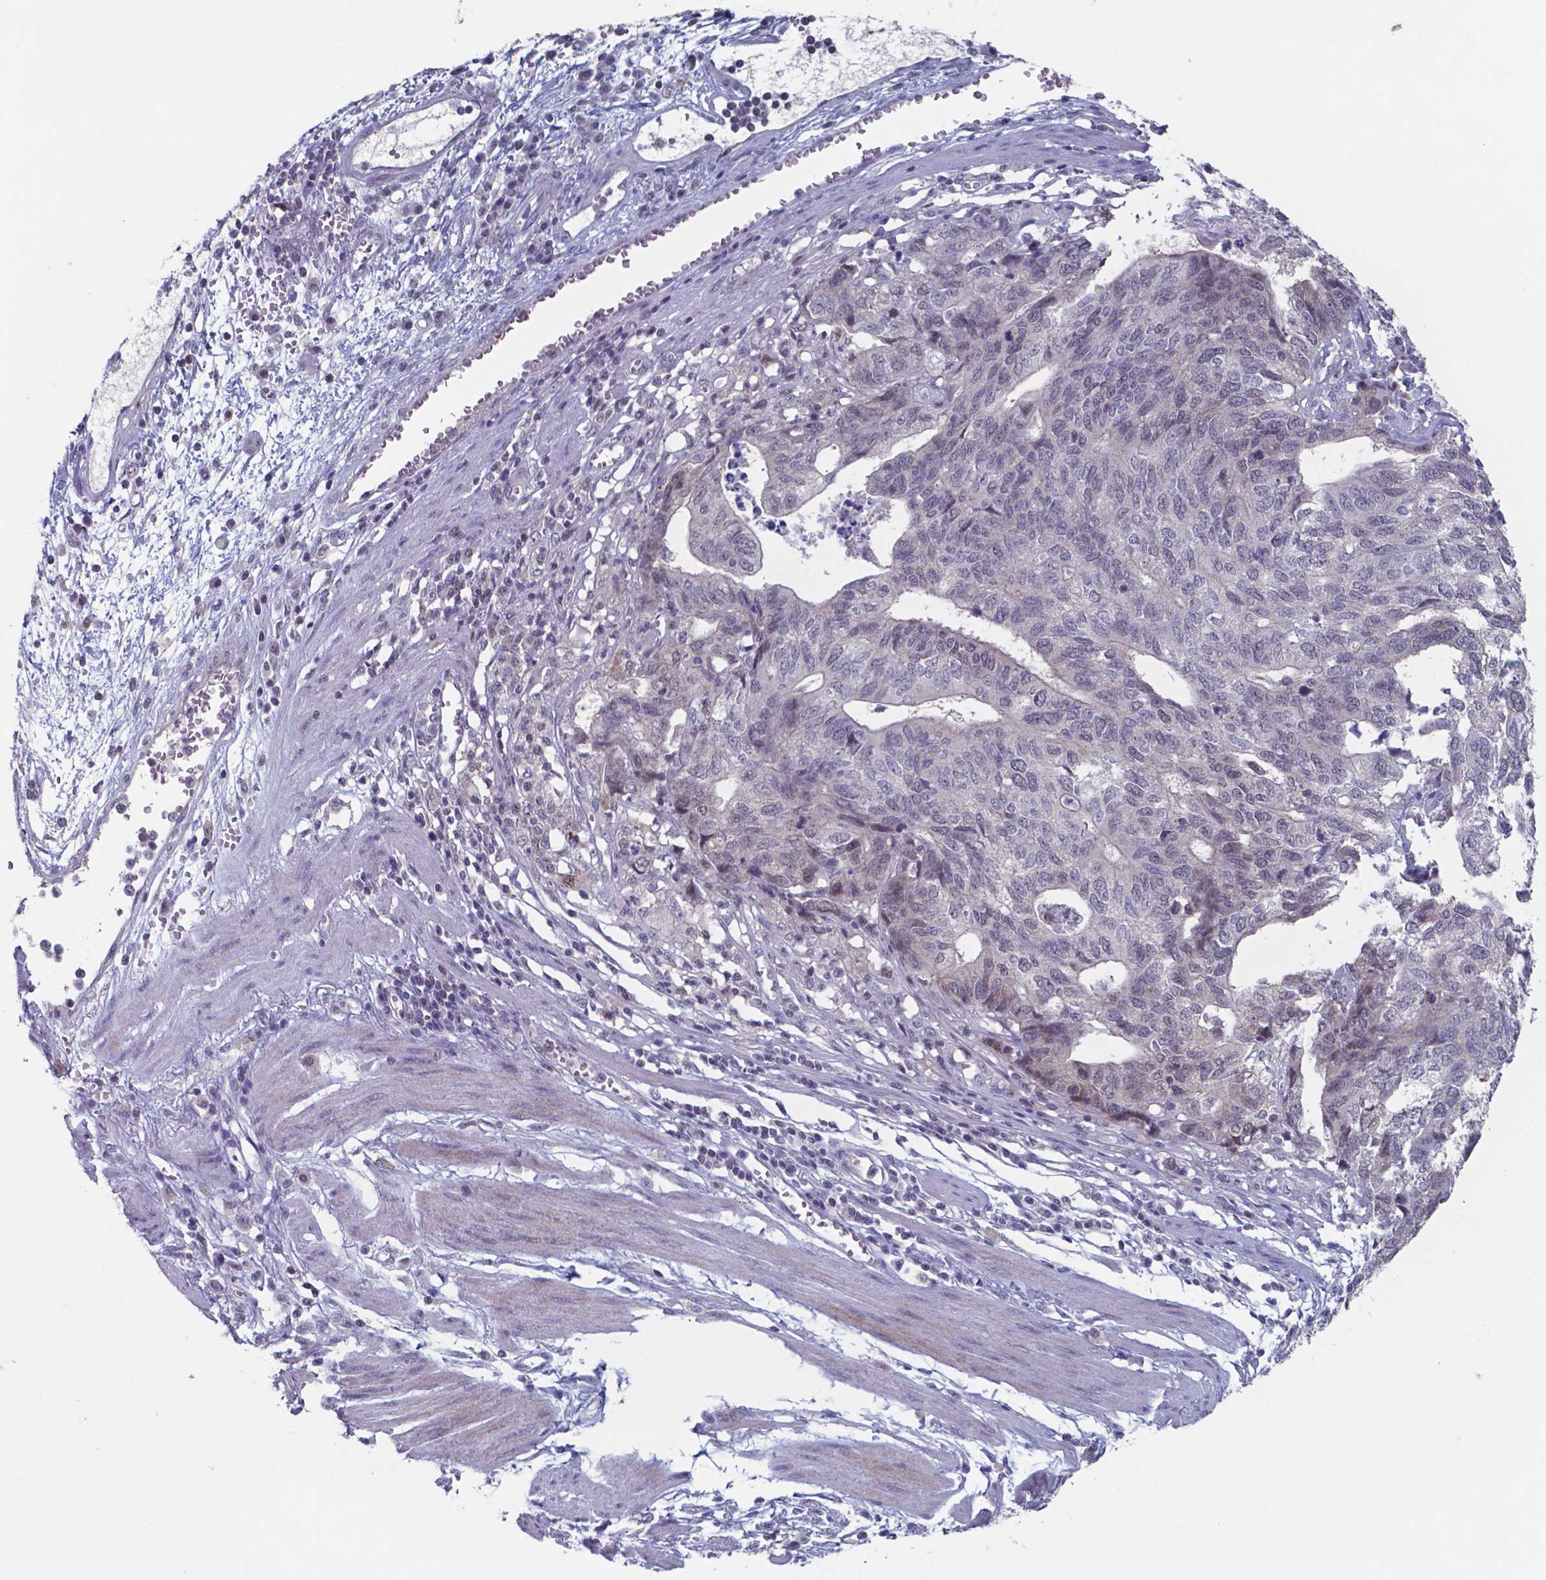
{"staining": {"intensity": "negative", "quantity": "none", "location": "none"}, "tissue": "stomach cancer", "cell_type": "Tumor cells", "image_type": "cancer", "snomed": [{"axis": "morphology", "description": "Adenocarcinoma, NOS"}, {"axis": "topography", "description": "Stomach, upper"}], "caption": "Tumor cells show no significant positivity in stomach adenocarcinoma.", "gene": "TDP2", "patient": {"sex": "female", "age": 67}}